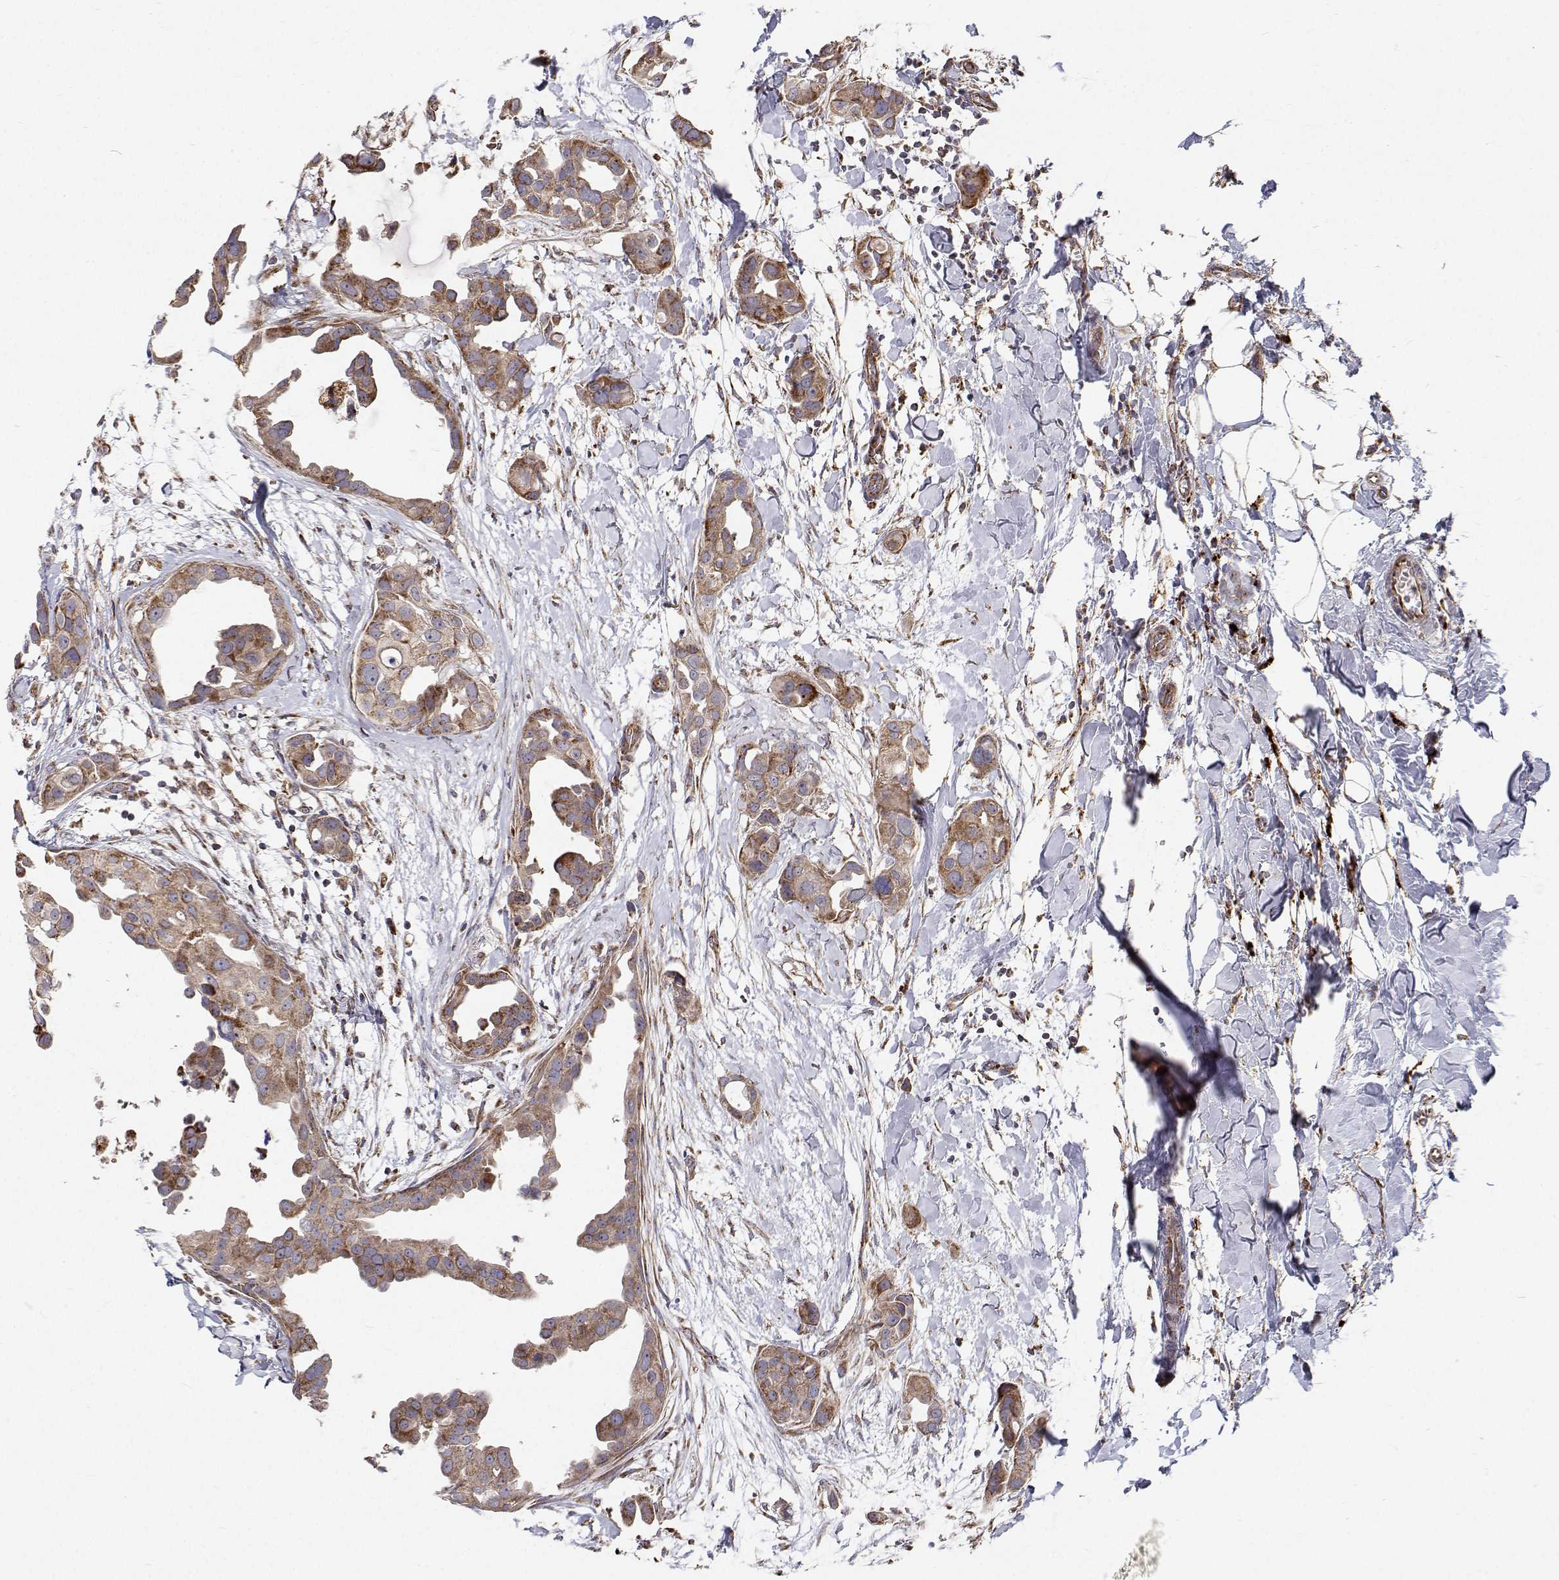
{"staining": {"intensity": "moderate", "quantity": ">75%", "location": "cytoplasmic/membranous"}, "tissue": "breast cancer", "cell_type": "Tumor cells", "image_type": "cancer", "snomed": [{"axis": "morphology", "description": "Duct carcinoma"}, {"axis": "topography", "description": "Breast"}], "caption": "Brown immunohistochemical staining in breast cancer (infiltrating ductal carcinoma) demonstrates moderate cytoplasmic/membranous expression in about >75% of tumor cells. (DAB (3,3'-diaminobenzidine) = brown stain, brightfield microscopy at high magnification).", "gene": "SPICE1", "patient": {"sex": "female", "age": 38}}